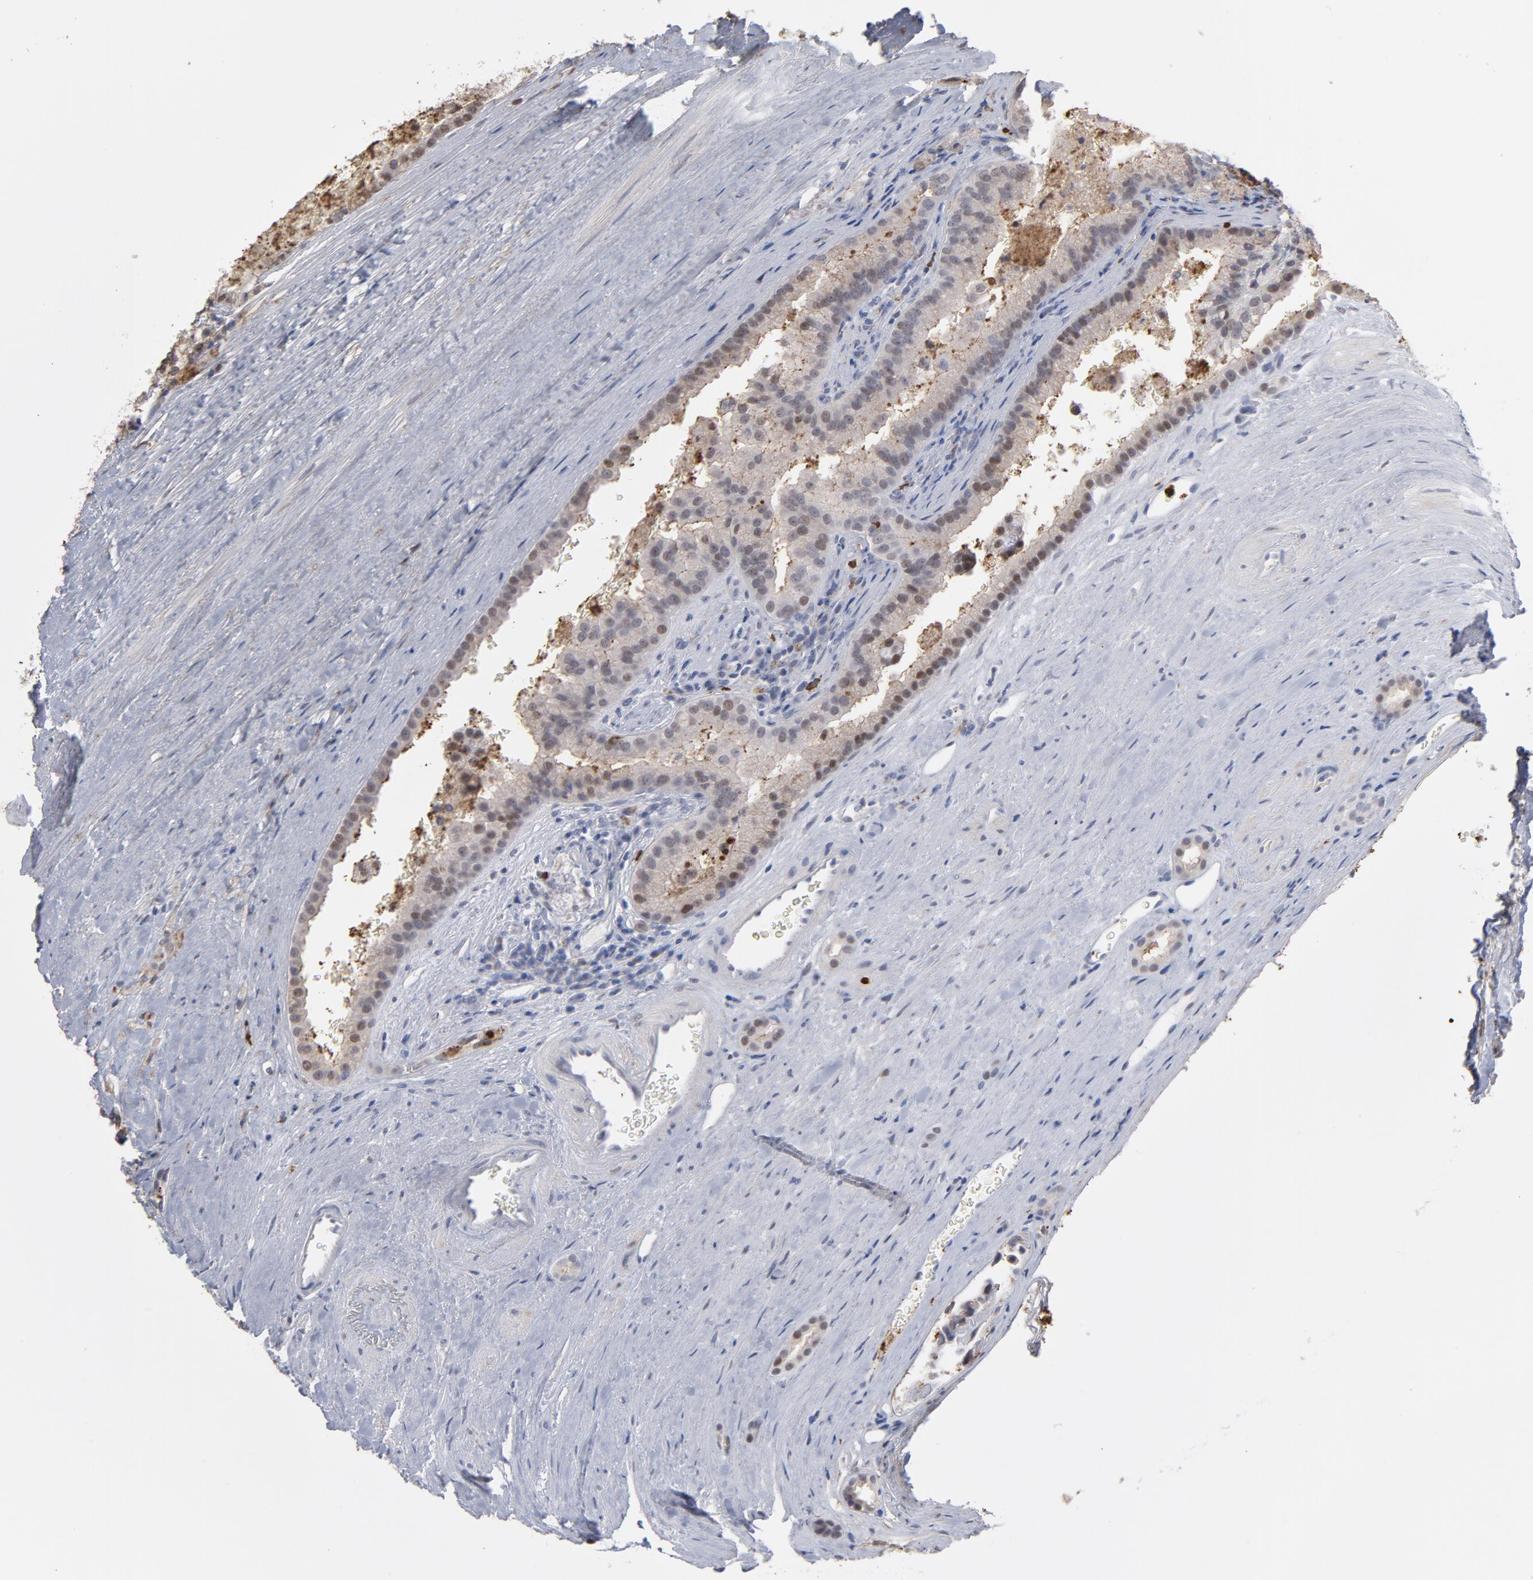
{"staining": {"intensity": "weak", "quantity": "25%-75%", "location": "cytoplasmic/membranous,nuclear"}, "tissue": "renal cancer", "cell_type": "Tumor cells", "image_type": "cancer", "snomed": [{"axis": "morphology", "description": "Adenocarcinoma, NOS"}, {"axis": "topography", "description": "Kidney"}], "caption": "Protein staining of renal adenocarcinoma tissue exhibits weak cytoplasmic/membranous and nuclear staining in about 25%-75% of tumor cells.", "gene": "PNMA1", "patient": {"sex": "male", "age": 61}}